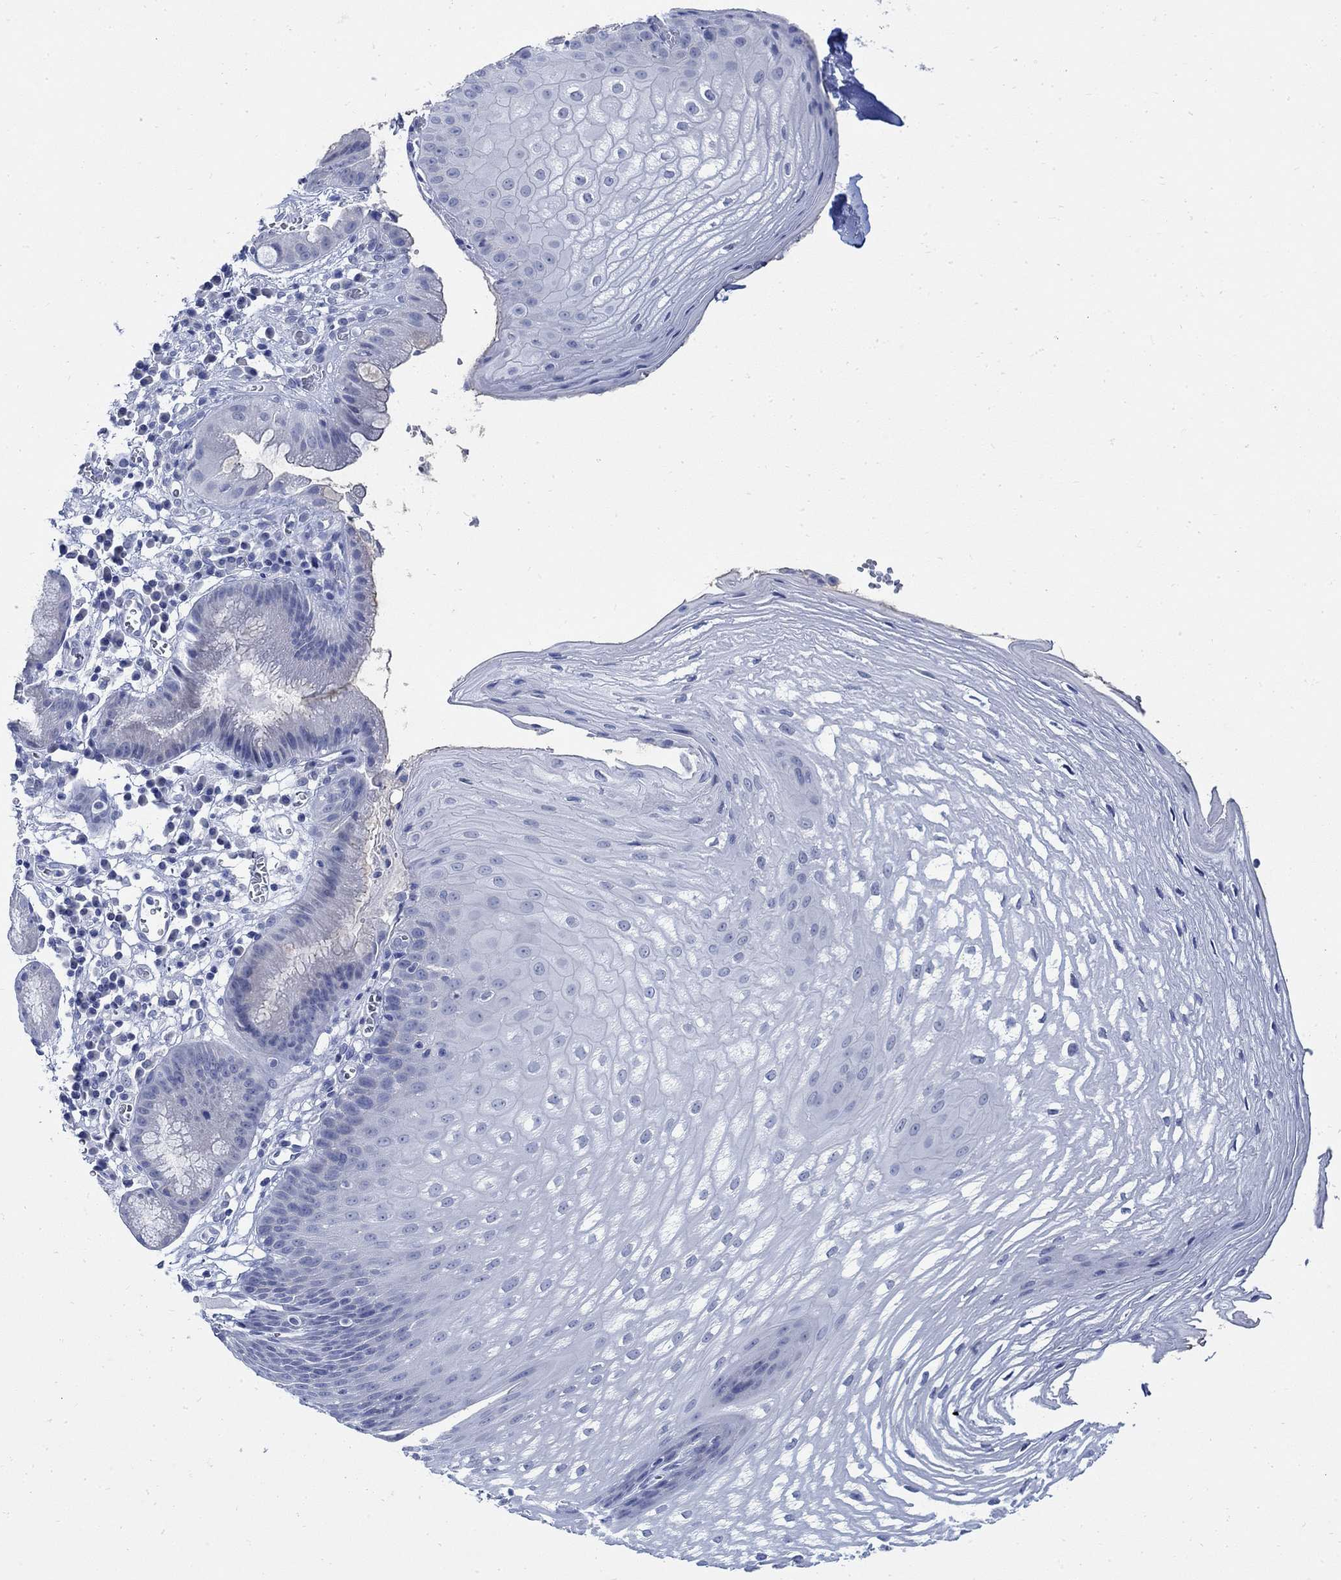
{"staining": {"intensity": "negative", "quantity": "none", "location": "none"}, "tissue": "esophagus", "cell_type": "Squamous epithelial cells", "image_type": "normal", "snomed": [{"axis": "morphology", "description": "Normal tissue, NOS"}, {"axis": "topography", "description": "Esophagus"}], "caption": "High power microscopy histopathology image of an immunohistochemistry (IHC) histopathology image of unremarkable esophagus, revealing no significant expression in squamous epithelial cells. (Stains: DAB IHC with hematoxylin counter stain, Microscopy: brightfield microscopy at high magnification).", "gene": "CAMK2N1", "patient": {"sex": "male", "age": 72}}